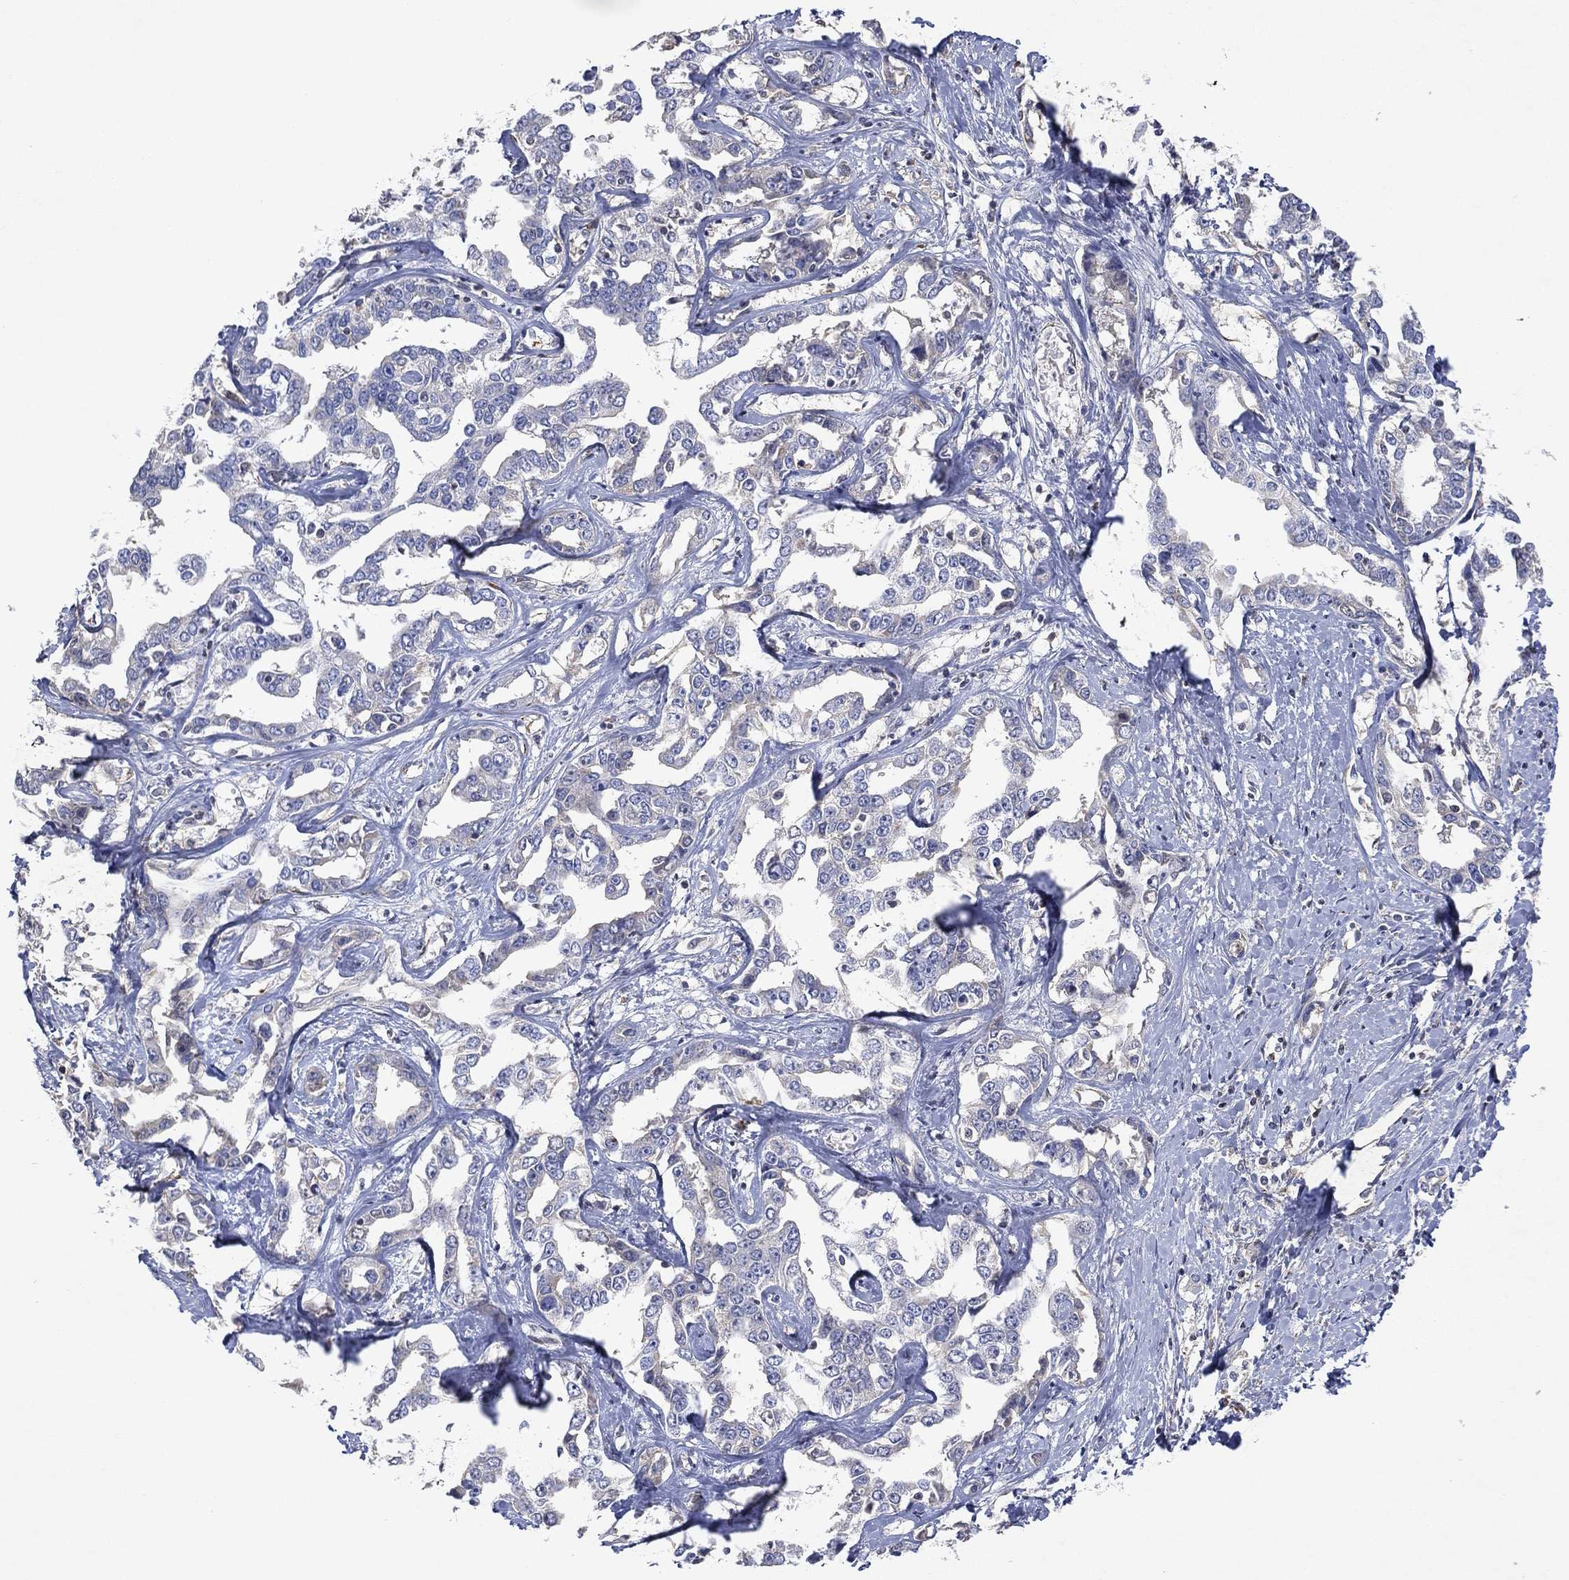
{"staining": {"intensity": "negative", "quantity": "none", "location": "none"}, "tissue": "liver cancer", "cell_type": "Tumor cells", "image_type": "cancer", "snomed": [{"axis": "morphology", "description": "Cholangiocarcinoma"}, {"axis": "topography", "description": "Liver"}], "caption": "IHC of liver cholangiocarcinoma shows no positivity in tumor cells.", "gene": "FLI1", "patient": {"sex": "male", "age": 59}}